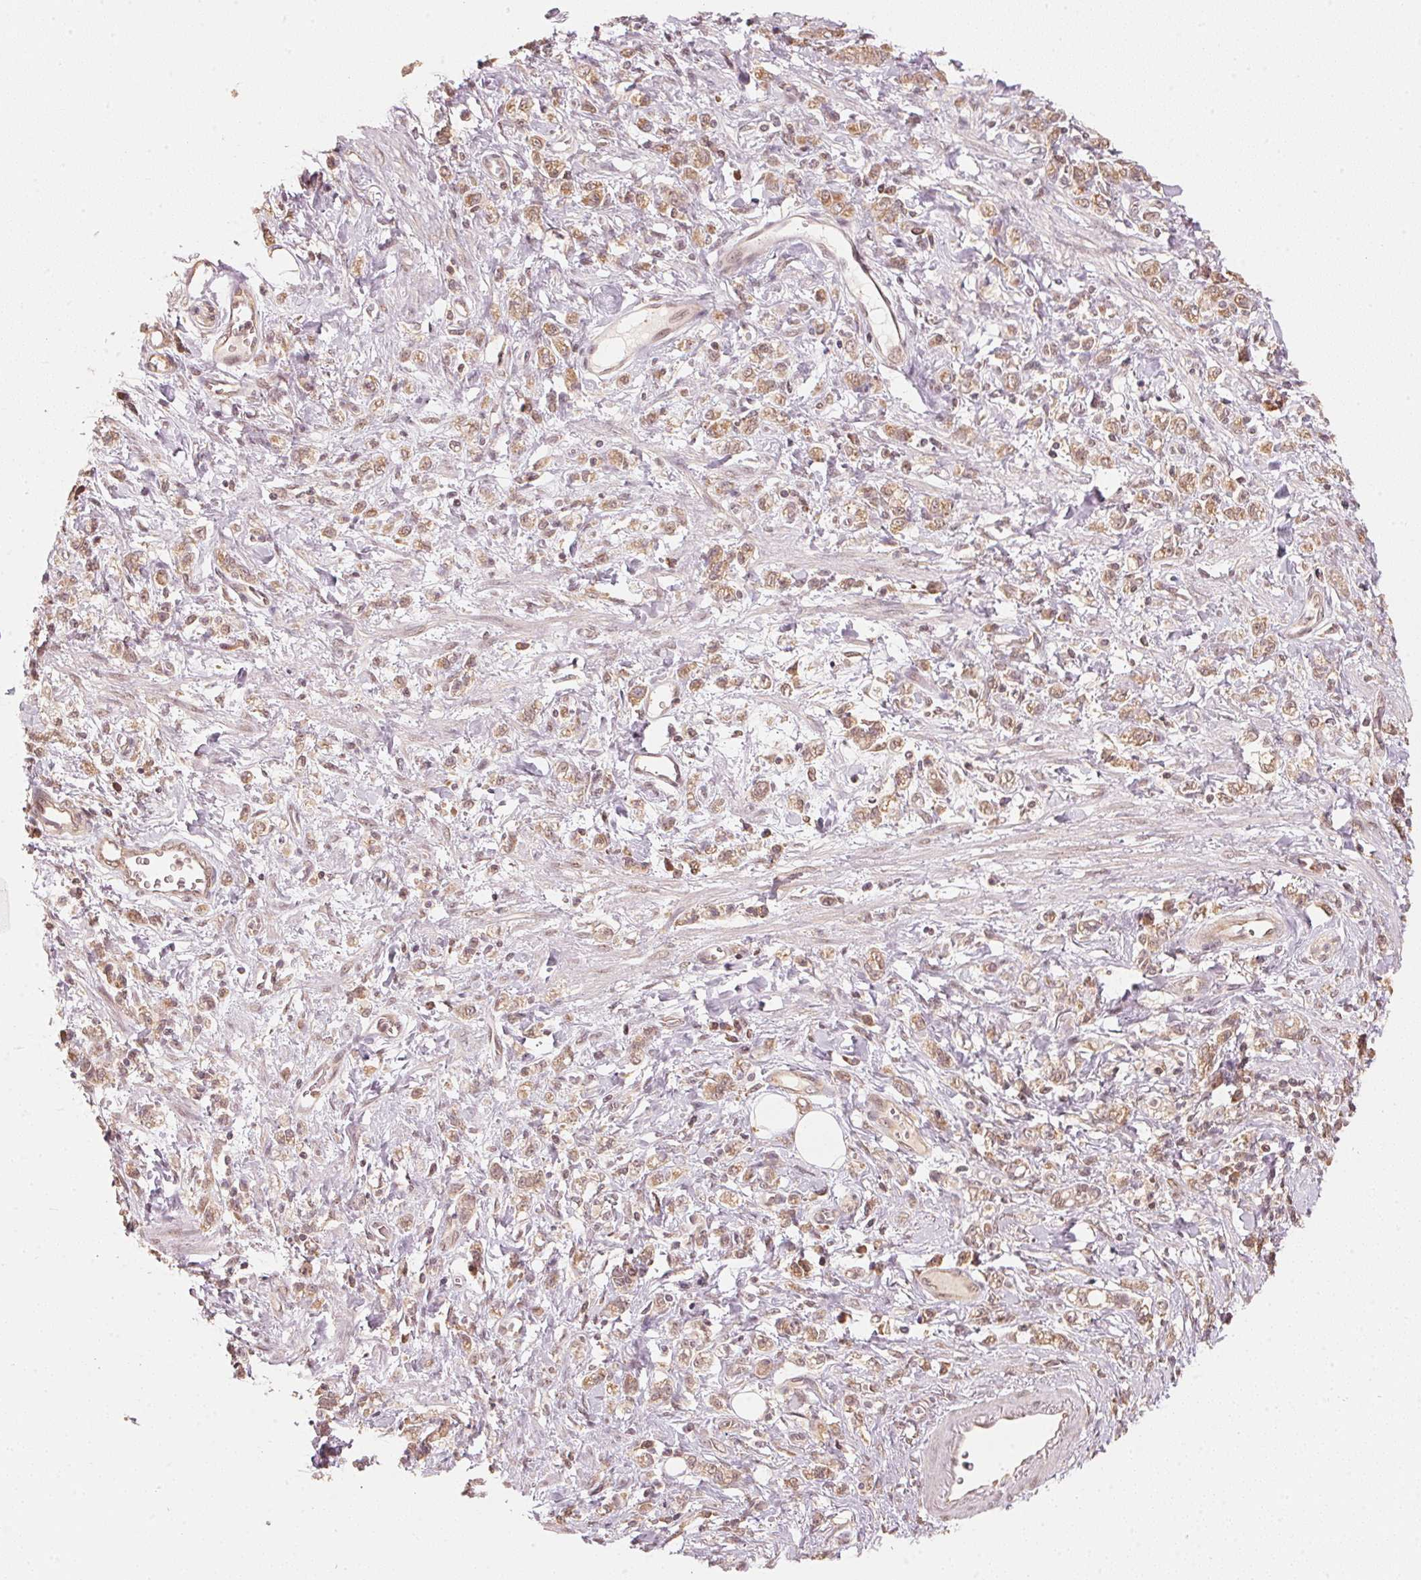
{"staining": {"intensity": "weak", "quantity": ">75%", "location": "cytoplasmic/membranous"}, "tissue": "stomach cancer", "cell_type": "Tumor cells", "image_type": "cancer", "snomed": [{"axis": "morphology", "description": "Adenocarcinoma, NOS"}, {"axis": "topography", "description": "Stomach"}], "caption": "A low amount of weak cytoplasmic/membranous staining is present in approximately >75% of tumor cells in stomach cancer (adenocarcinoma) tissue.", "gene": "C2orf73", "patient": {"sex": "male", "age": 77}}